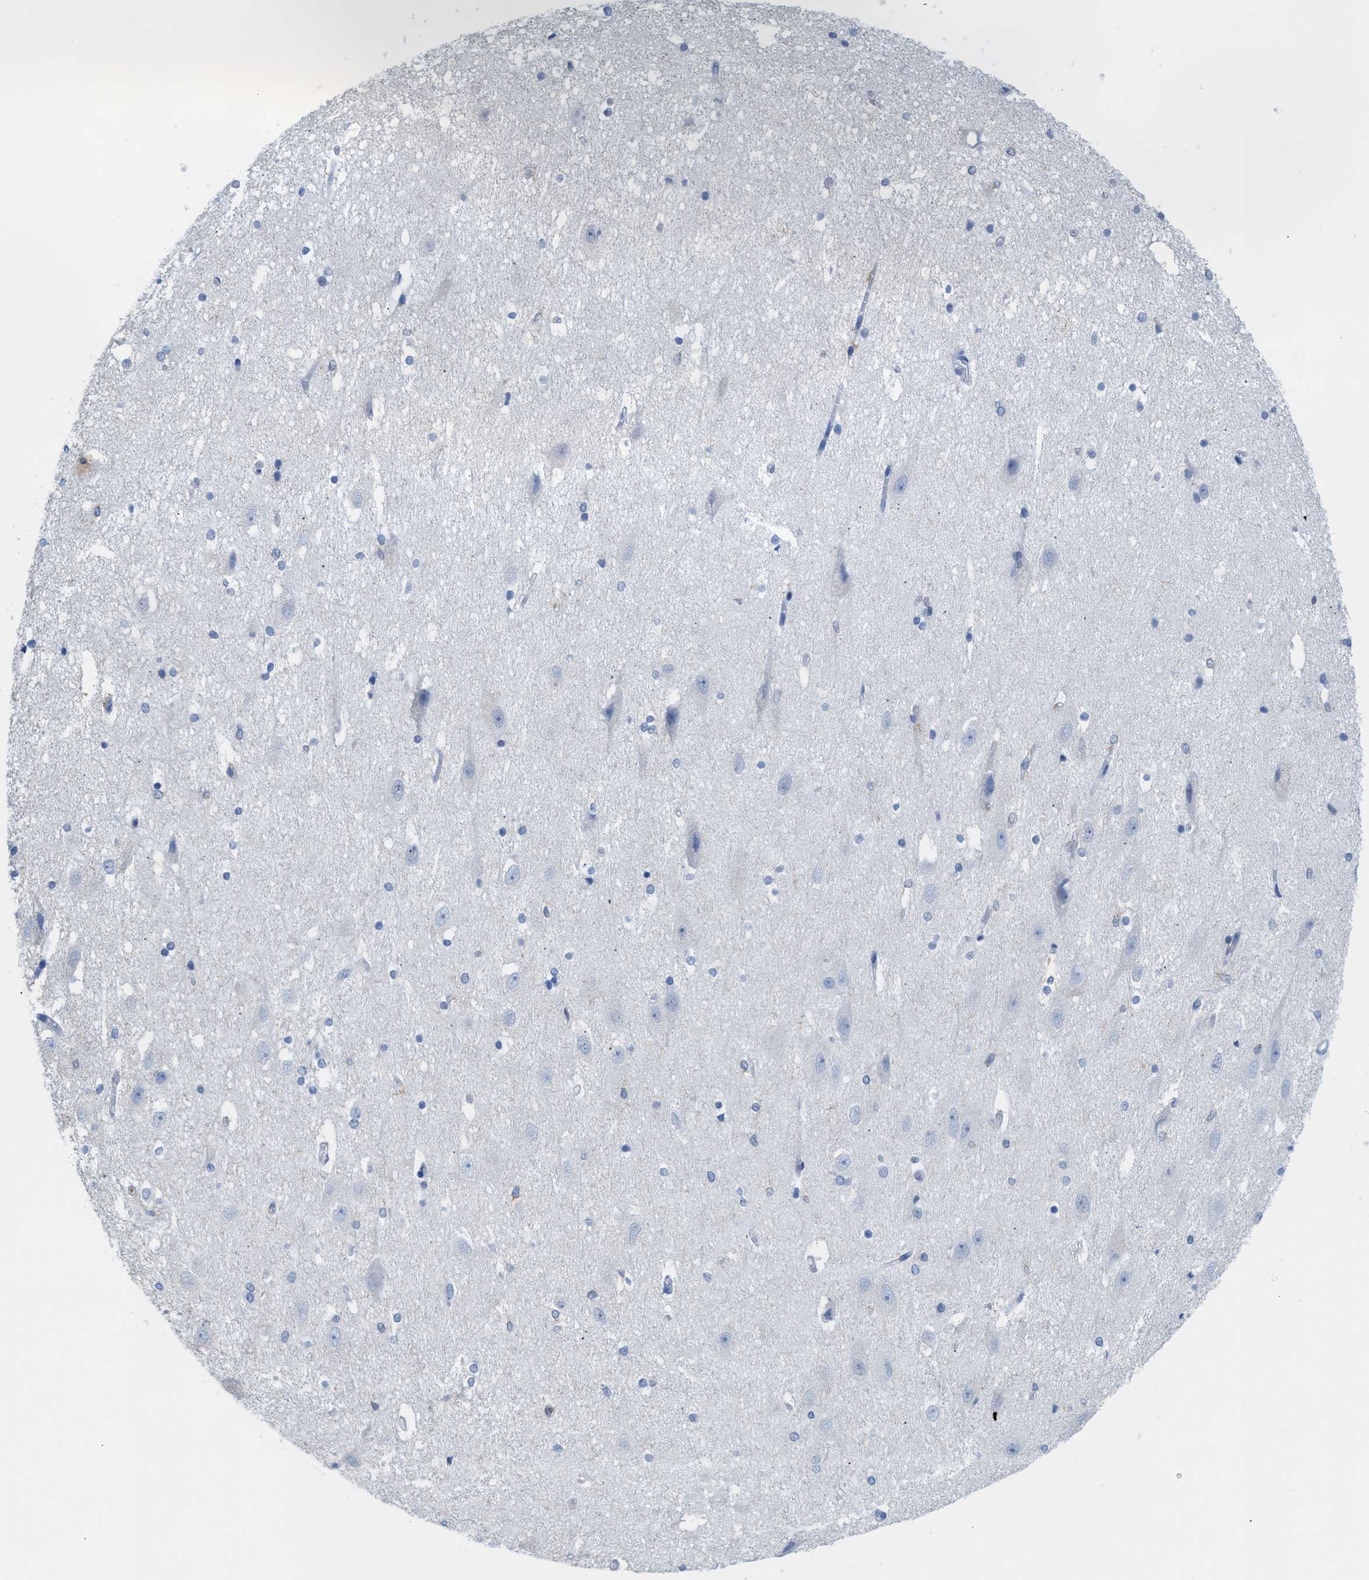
{"staining": {"intensity": "negative", "quantity": "none", "location": "none"}, "tissue": "hippocampus", "cell_type": "Glial cells", "image_type": "normal", "snomed": [{"axis": "morphology", "description": "Normal tissue, NOS"}, {"axis": "topography", "description": "Hippocampus"}], "caption": "The immunohistochemistry (IHC) histopathology image has no significant positivity in glial cells of hippocampus. The staining was performed using DAB (3,3'-diaminobenzidine) to visualize the protein expression in brown, while the nuclei were stained in blue with hematoxylin (Magnification: 20x).", "gene": "IL16", "patient": {"sex": "female", "age": 19}}